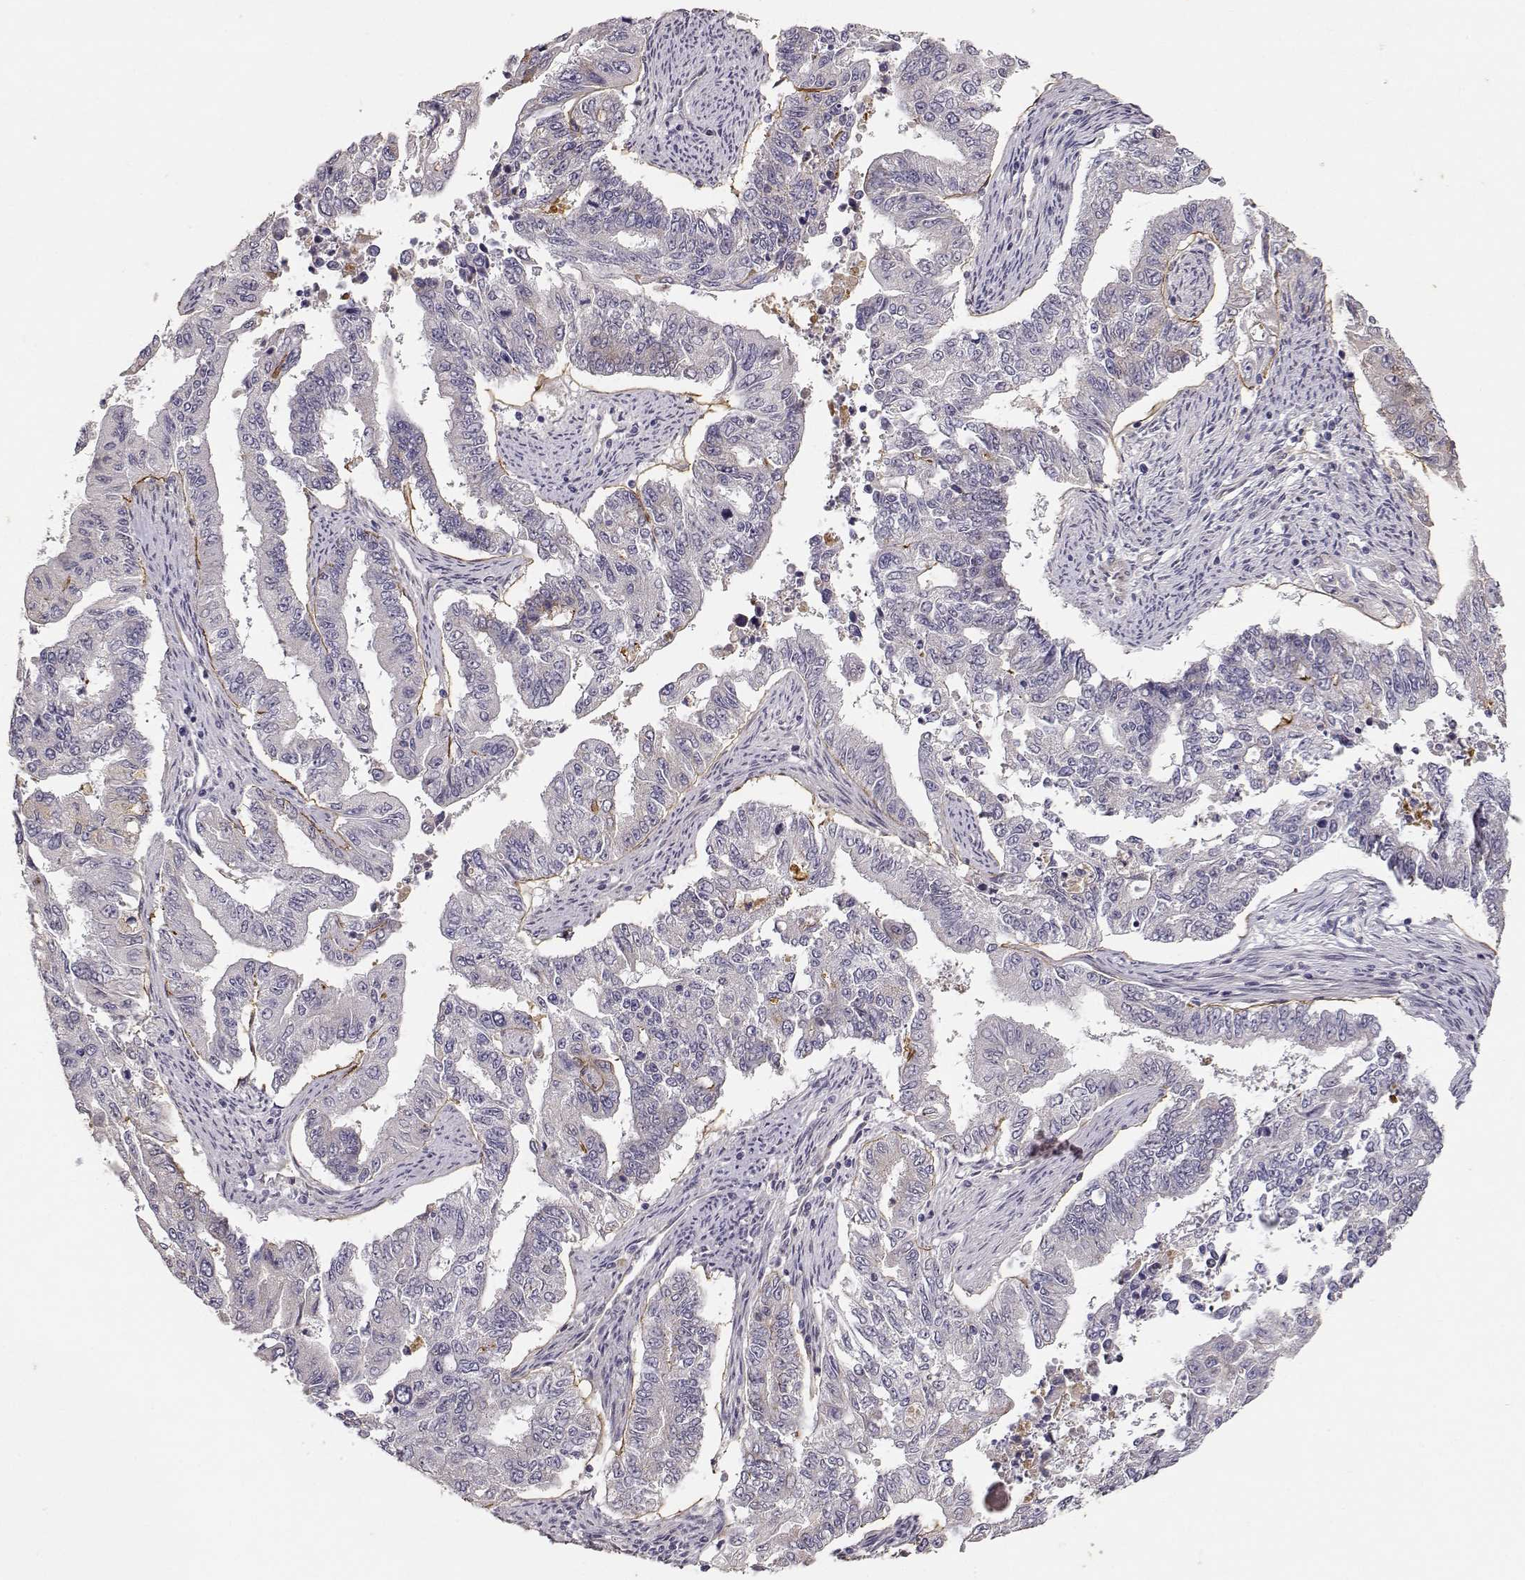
{"staining": {"intensity": "negative", "quantity": "none", "location": "none"}, "tissue": "endometrial cancer", "cell_type": "Tumor cells", "image_type": "cancer", "snomed": [{"axis": "morphology", "description": "Adenocarcinoma, NOS"}, {"axis": "topography", "description": "Uterus"}], "caption": "DAB immunohistochemical staining of human endometrial adenocarcinoma reveals no significant staining in tumor cells.", "gene": "LAMA5", "patient": {"sex": "female", "age": 59}}